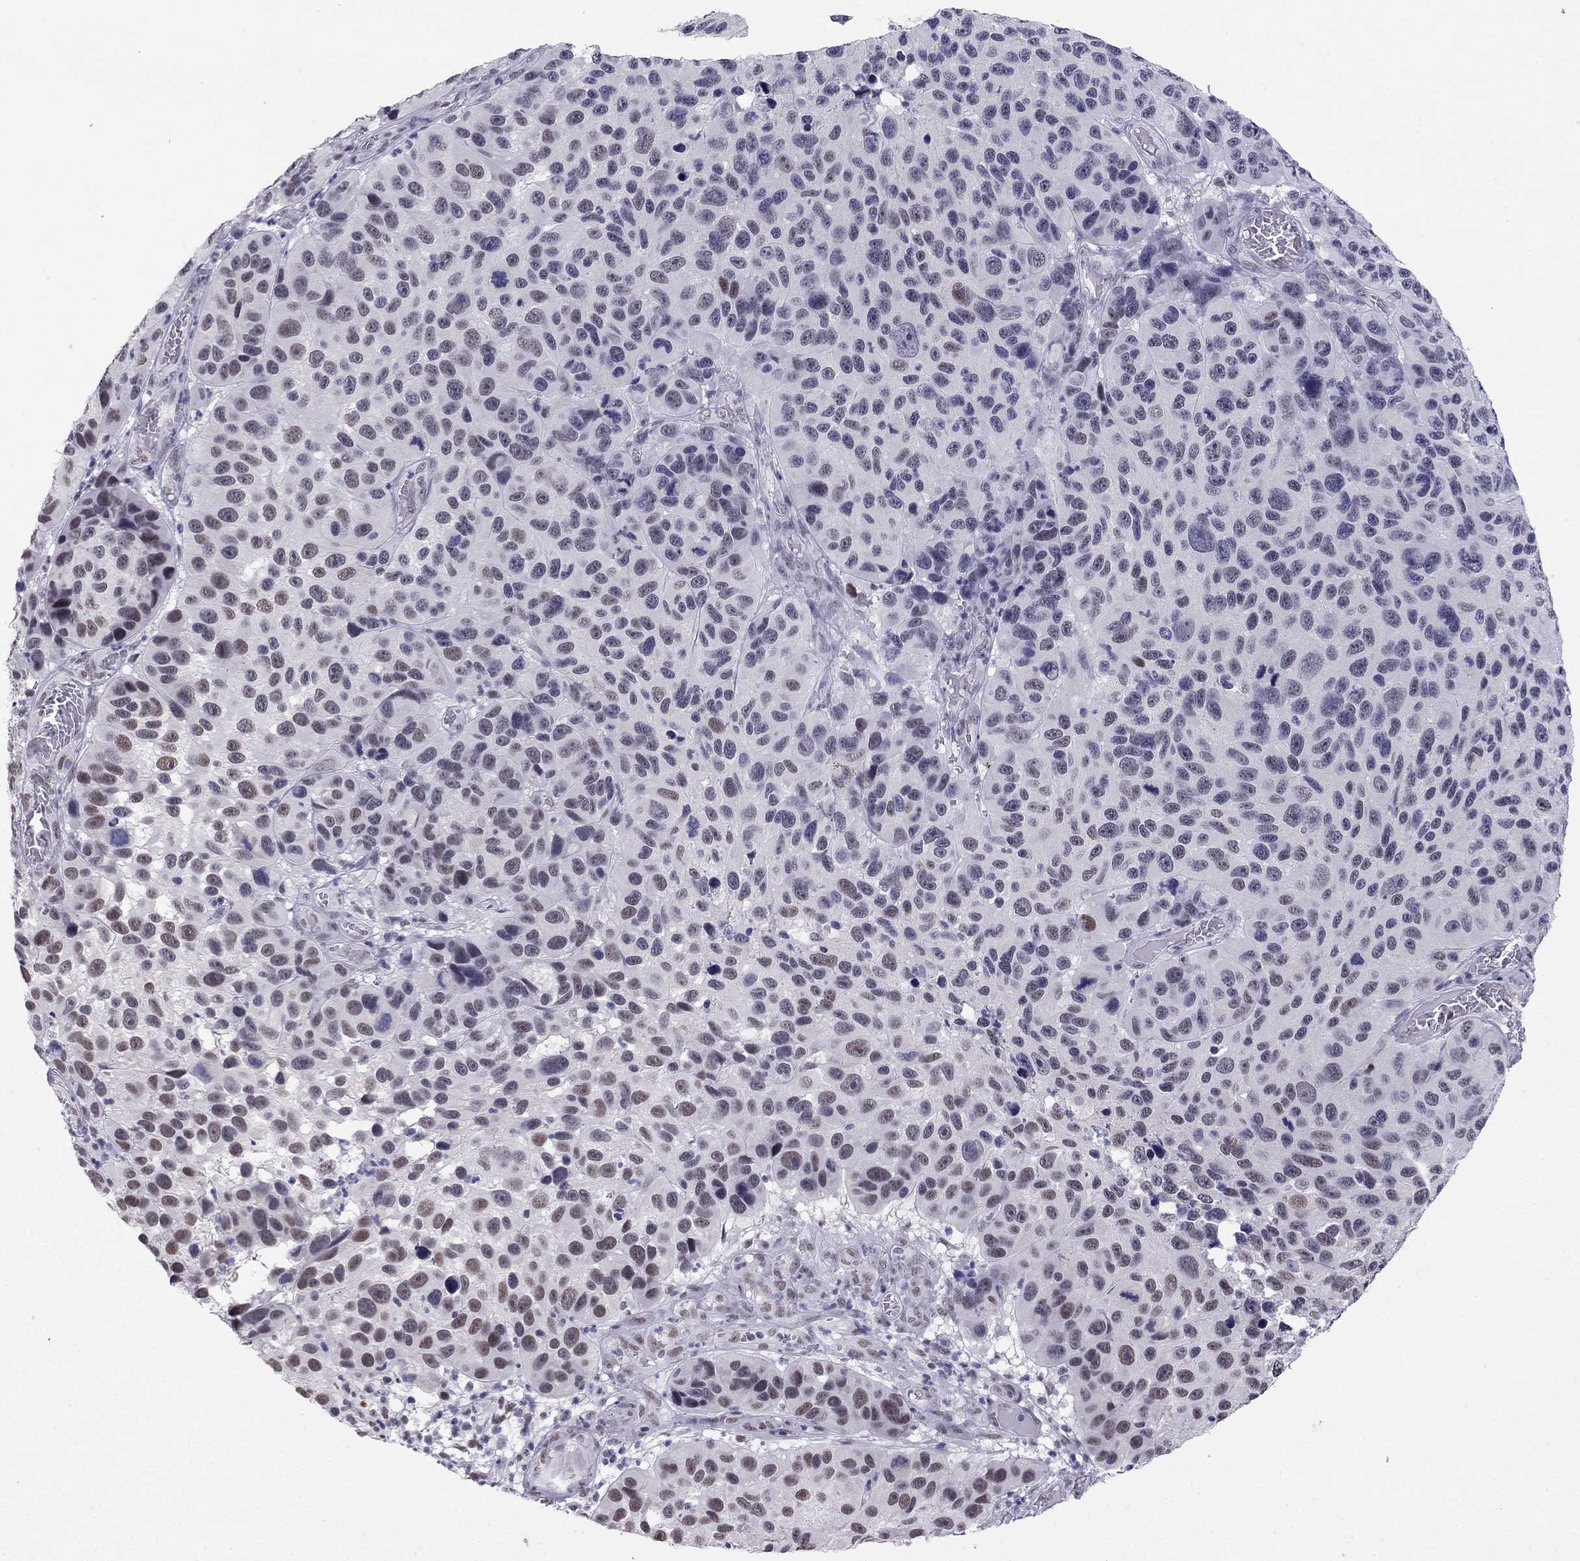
{"staining": {"intensity": "moderate", "quantity": "<25%", "location": "nuclear"}, "tissue": "melanoma", "cell_type": "Tumor cells", "image_type": "cancer", "snomed": [{"axis": "morphology", "description": "Malignant melanoma, NOS"}, {"axis": "topography", "description": "Skin"}], "caption": "Malignant melanoma stained with DAB (3,3'-diaminobenzidine) immunohistochemistry (IHC) demonstrates low levels of moderate nuclear staining in approximately <25% of tumor cells.", "gene": "DOT1L", "patient": {"sex": "male", "age": 53}}